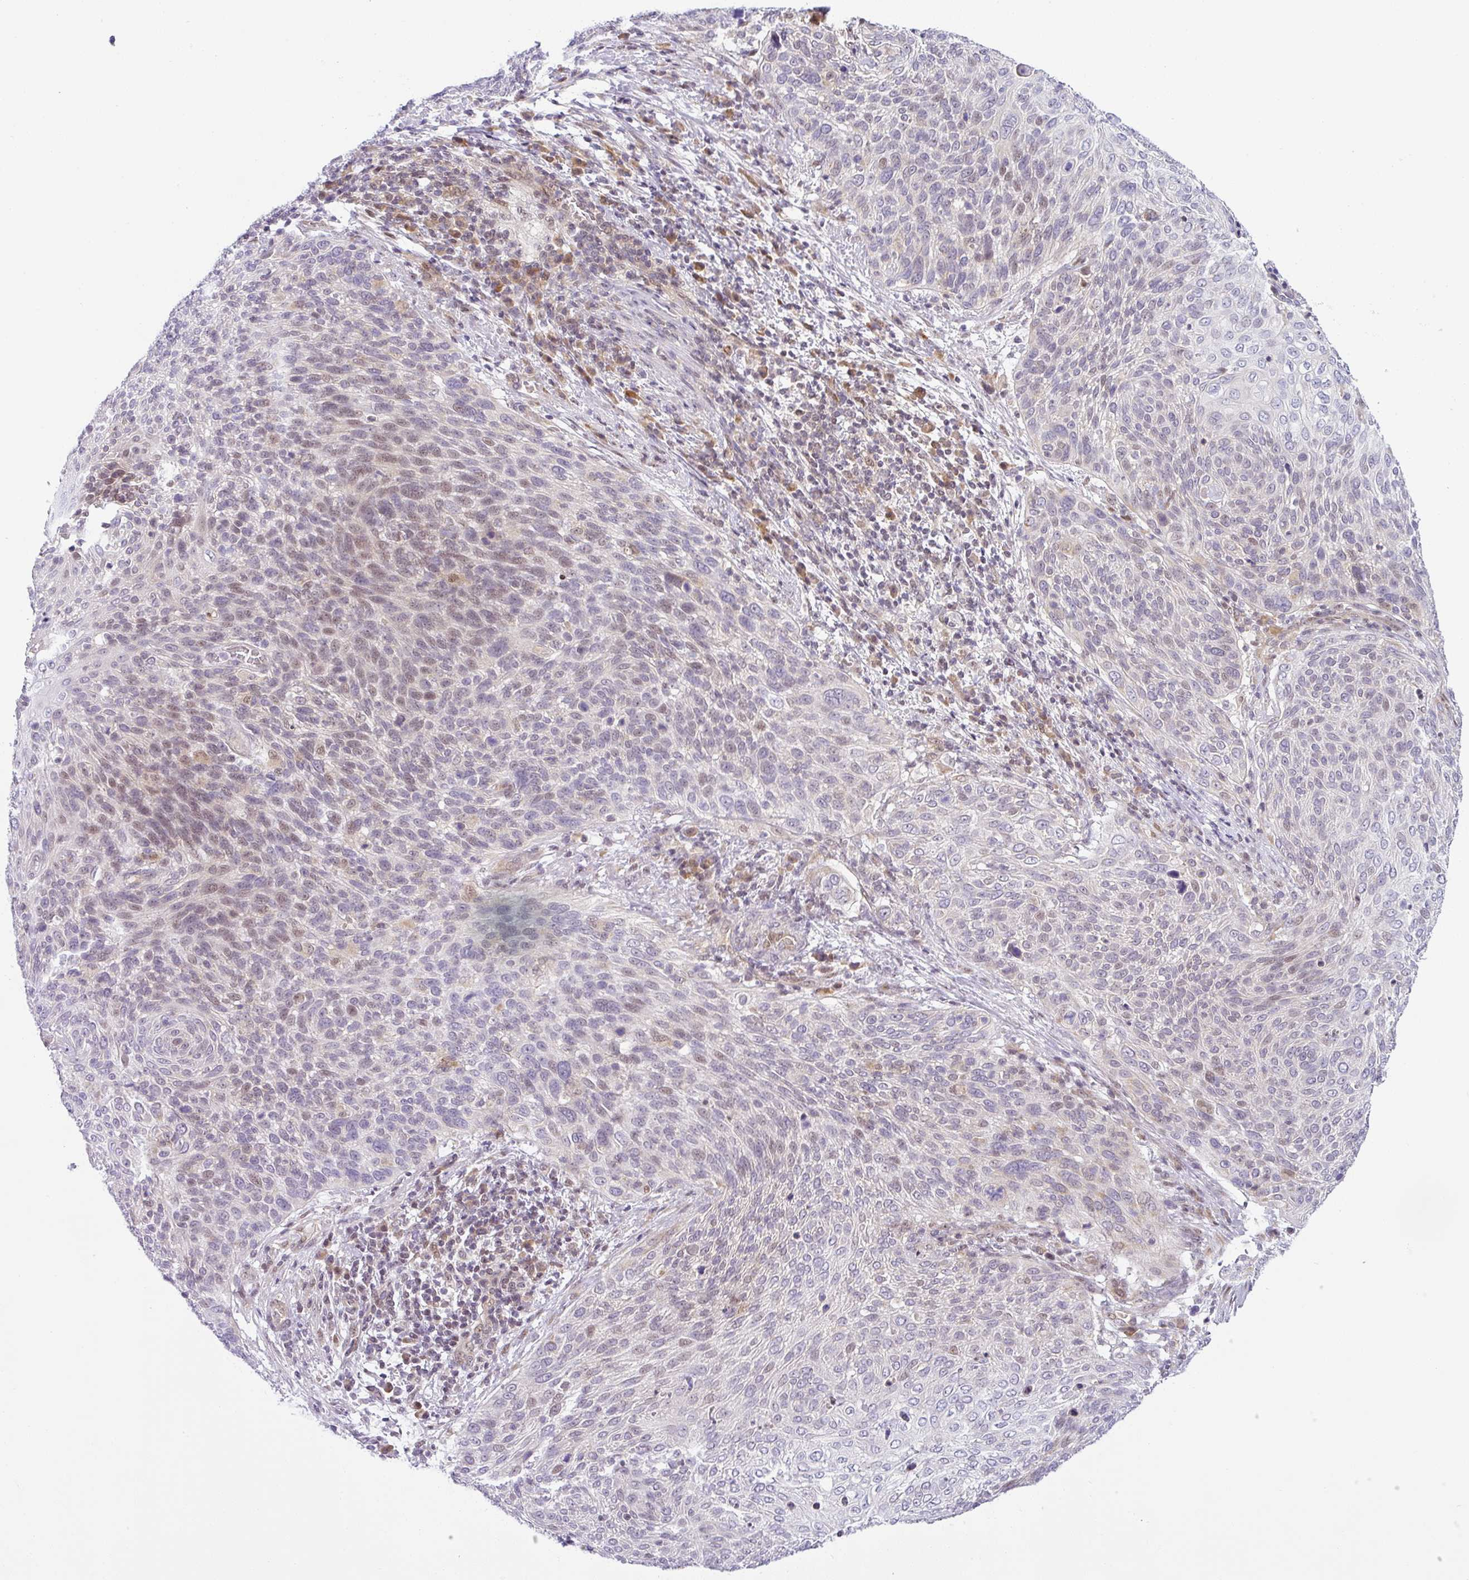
{"staining": {"intensity": "weak", "quantity": "25%-75%", "location": "nuclear"}, "tissue": "cervical cancer", "cell_type": "Tumor cells", "image_type": "cancer", "snomed": [{"axis": "morphology", "description": "Squamous cell carcinoma, NOS"}, {"axis": "topography", "description": "Cervix"}], "caption": "The histopathology image reveals staining of cervical cancer, revealing weak nuclear protein staining (brown color) within tumor cells. The staining was performed using DAB to visualize the protein expression in brown, while the nuclei were stained in blue with hematoxylin (Magnification: 20x).", "gene": "NDUFB2", "patient": {"sex": "female", "age": 31}}